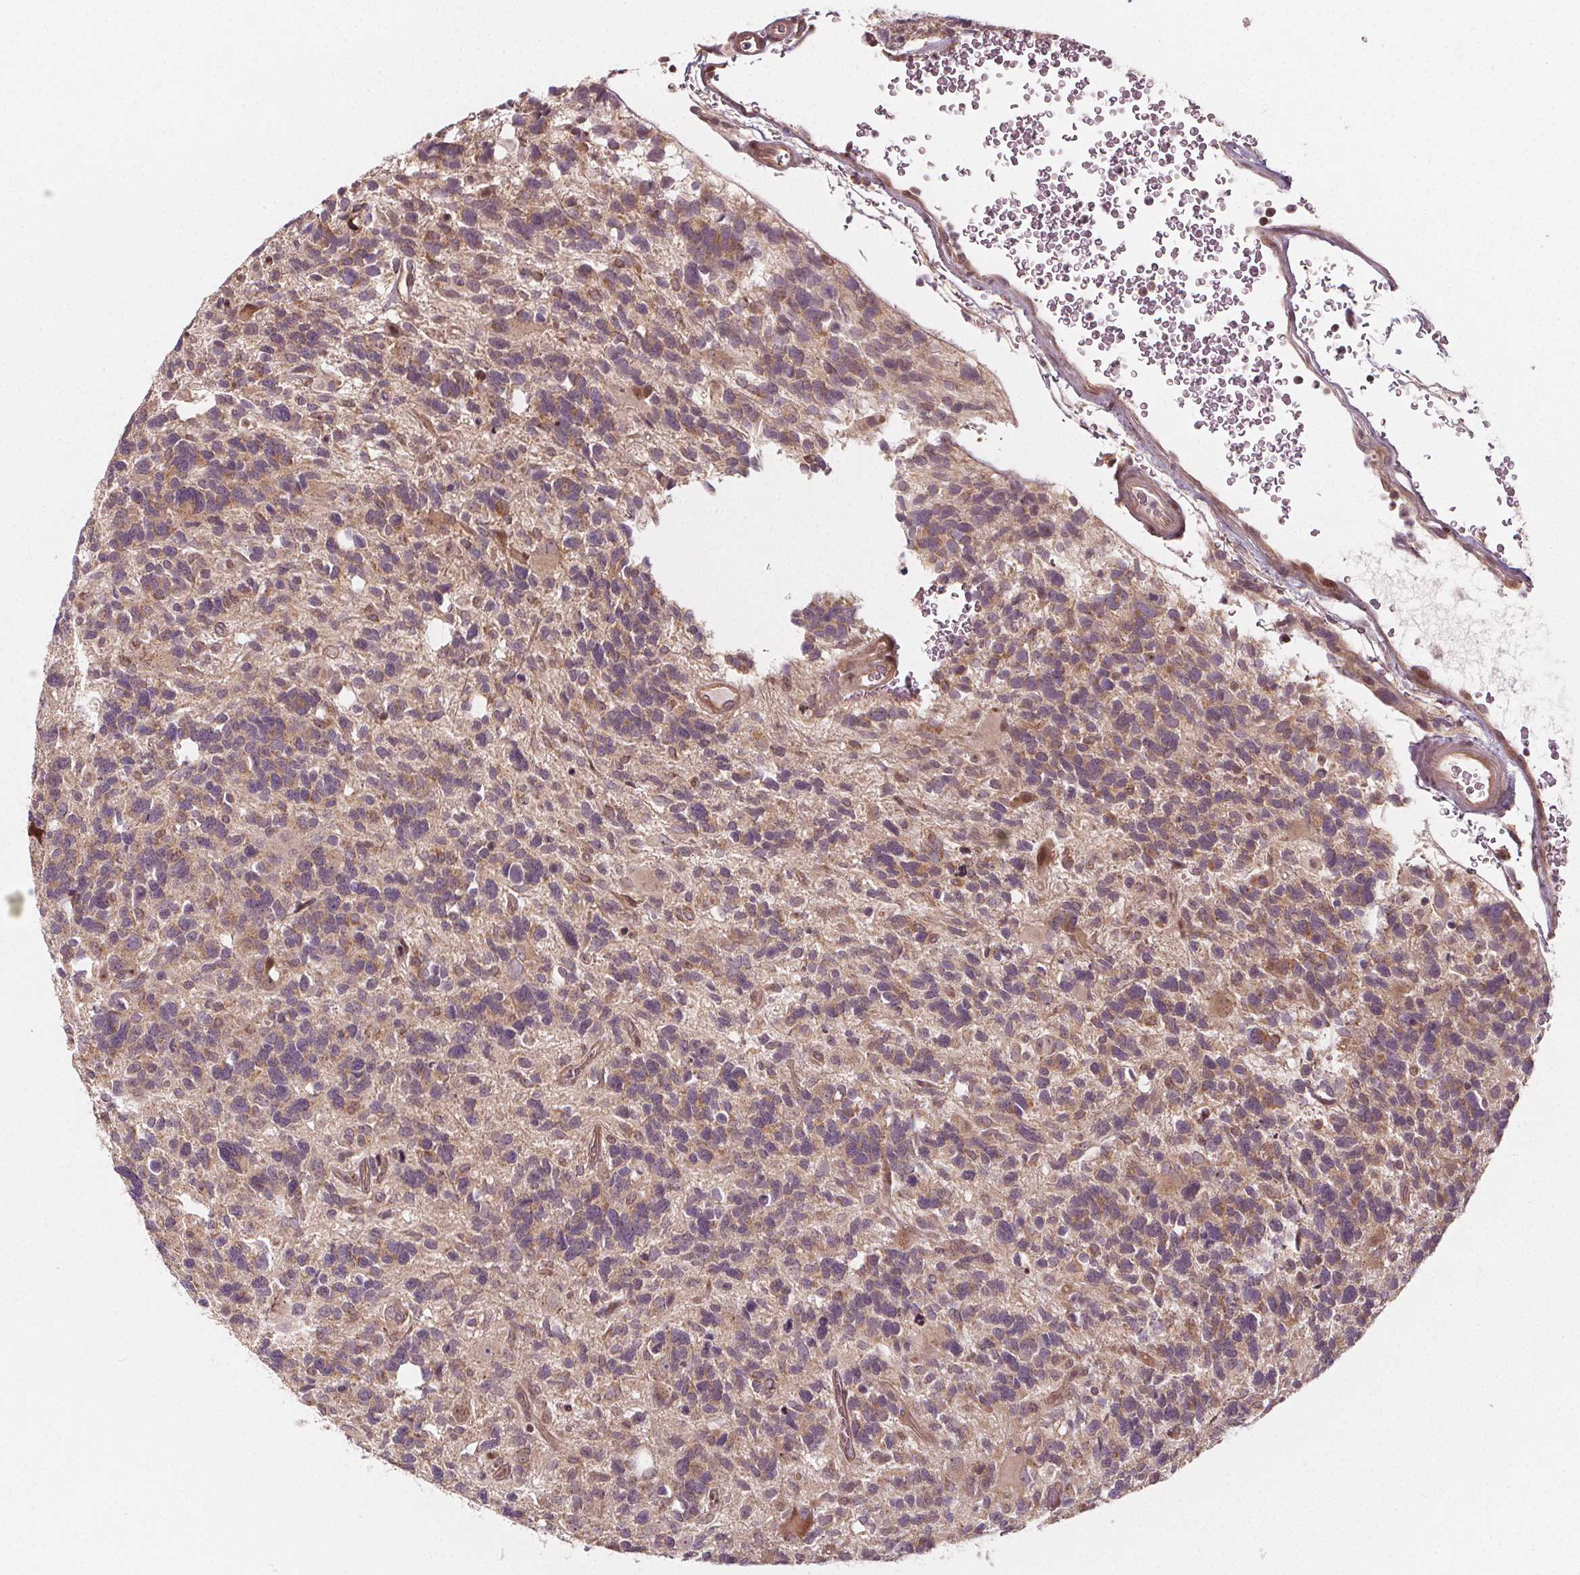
{"staining": {"intensity": "moderate", "quantity": "<25%", "location": "cytoplasmic/membranous"}, "tissue": "glioma", "cell_type": "Tumor cells", "image_type": "cancer", "snomed": [{"axis": "morphology", "description": "Glioma, malignant, High grade"}, {"axis": "topography", "description": "Brain"}], "caption": "Immunohistochemical staining of malignant high-grade glioma demonstrates low levels of moderate cytoplasmic/membranous protein expression in approximately <25% of tumor cells. The staining was performed using DAB, with brown indicating positive protein expression. Nuclei are stained blue with hematoxylin.", "gene": "AKT1S1", "patient": {"sex": "male", "age": 49}}